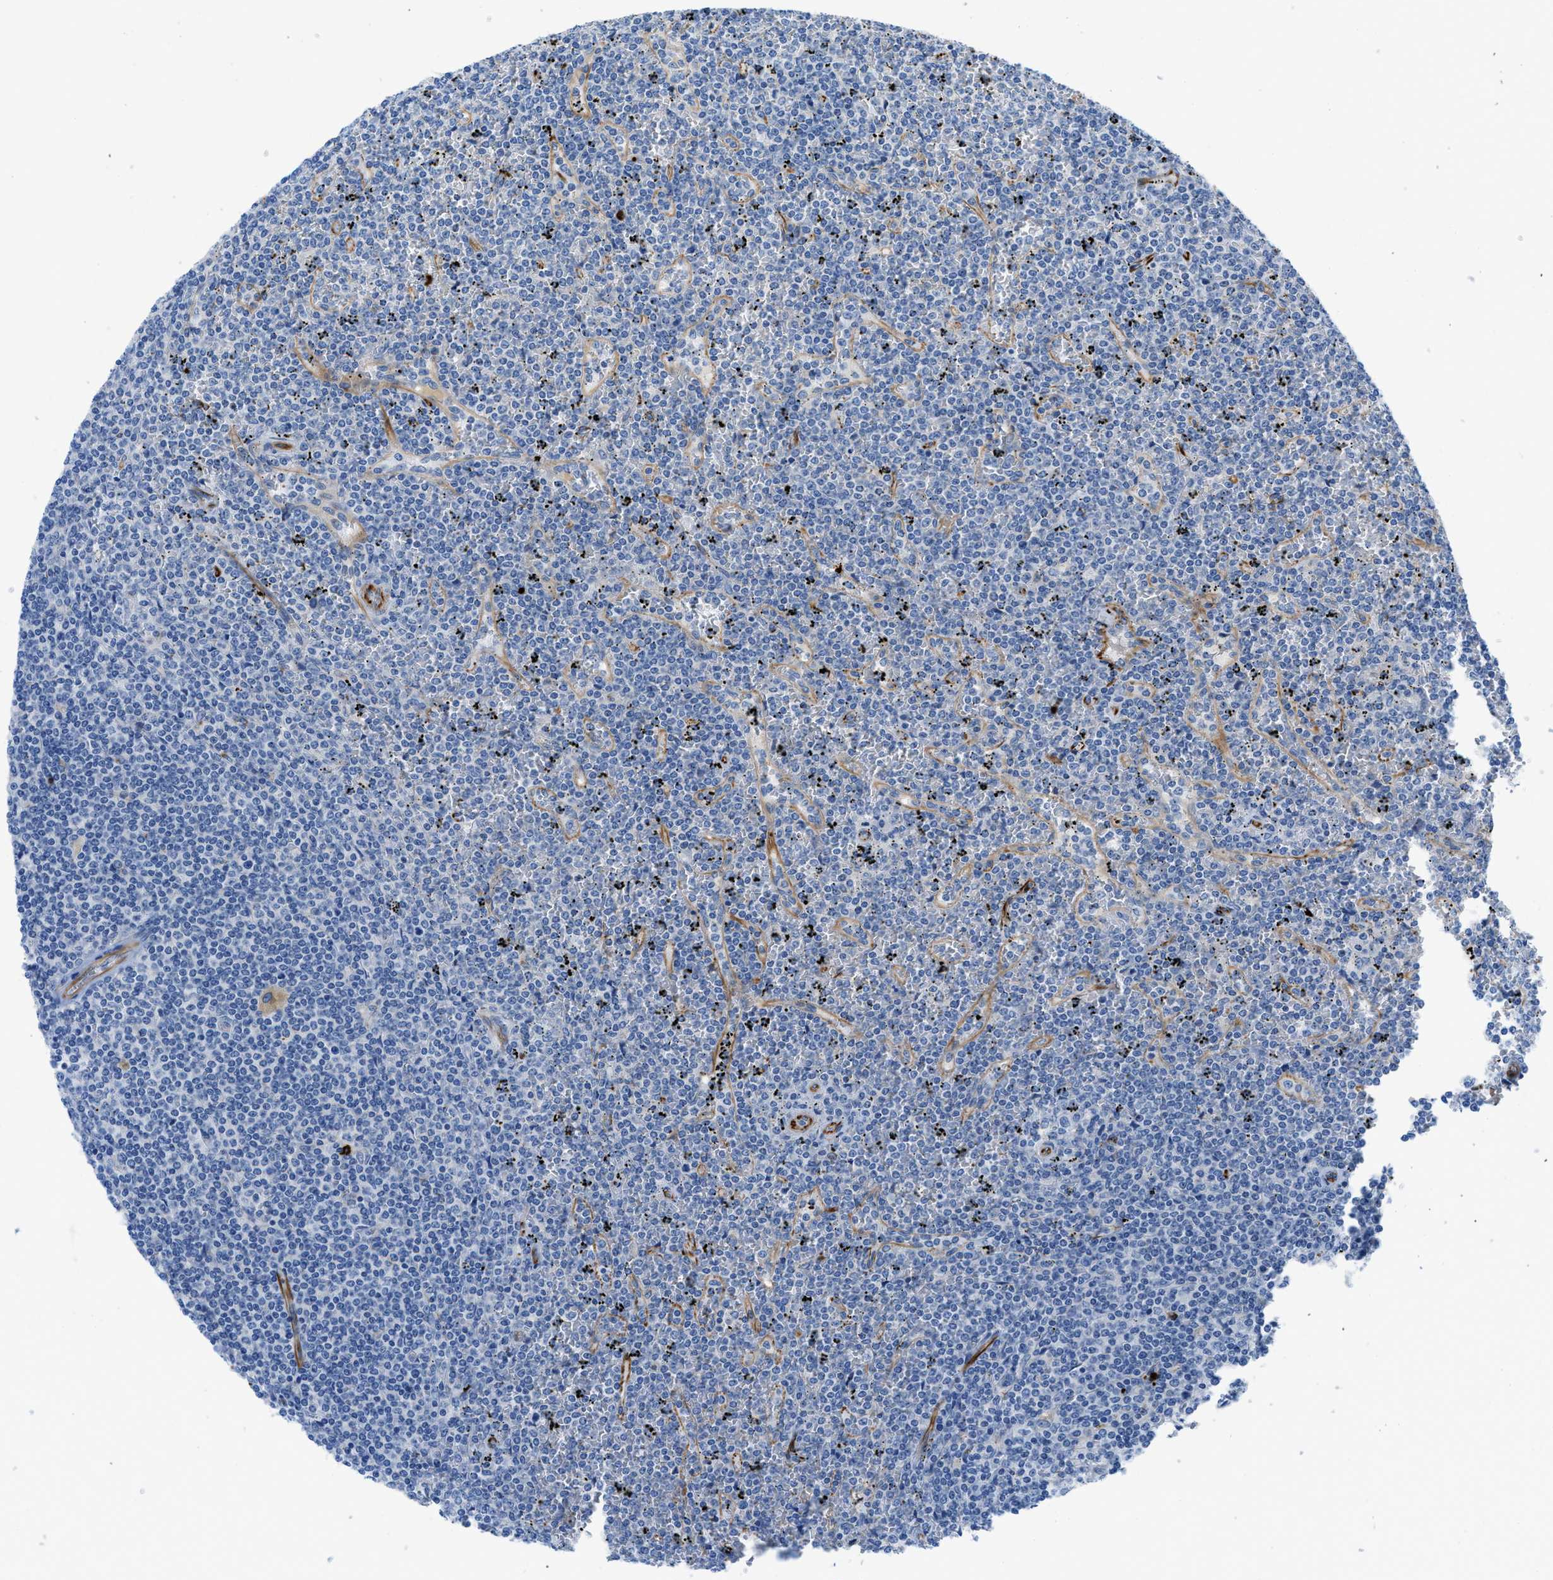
{"staining": {"intensity": "negative", "quantity": "none", "location": "none"}, "tissue": "lymphoma", "cell_type": "Tumor cells", "image_type": "cancer", "snomed": [{"axis": "morphology", "description": "Malignant lymphoma, non-Hodgkin's type, Low grade"}, {"axis": "topography", "description": "Spleen"}], "caption": "Malignant lymphoma, non-Hodgkin's type (low-grade) stained for a protein using IHC reveals no staining tumor cells.", "gene": "XCR1", "patient": {"sex": "female", "age": 19}}